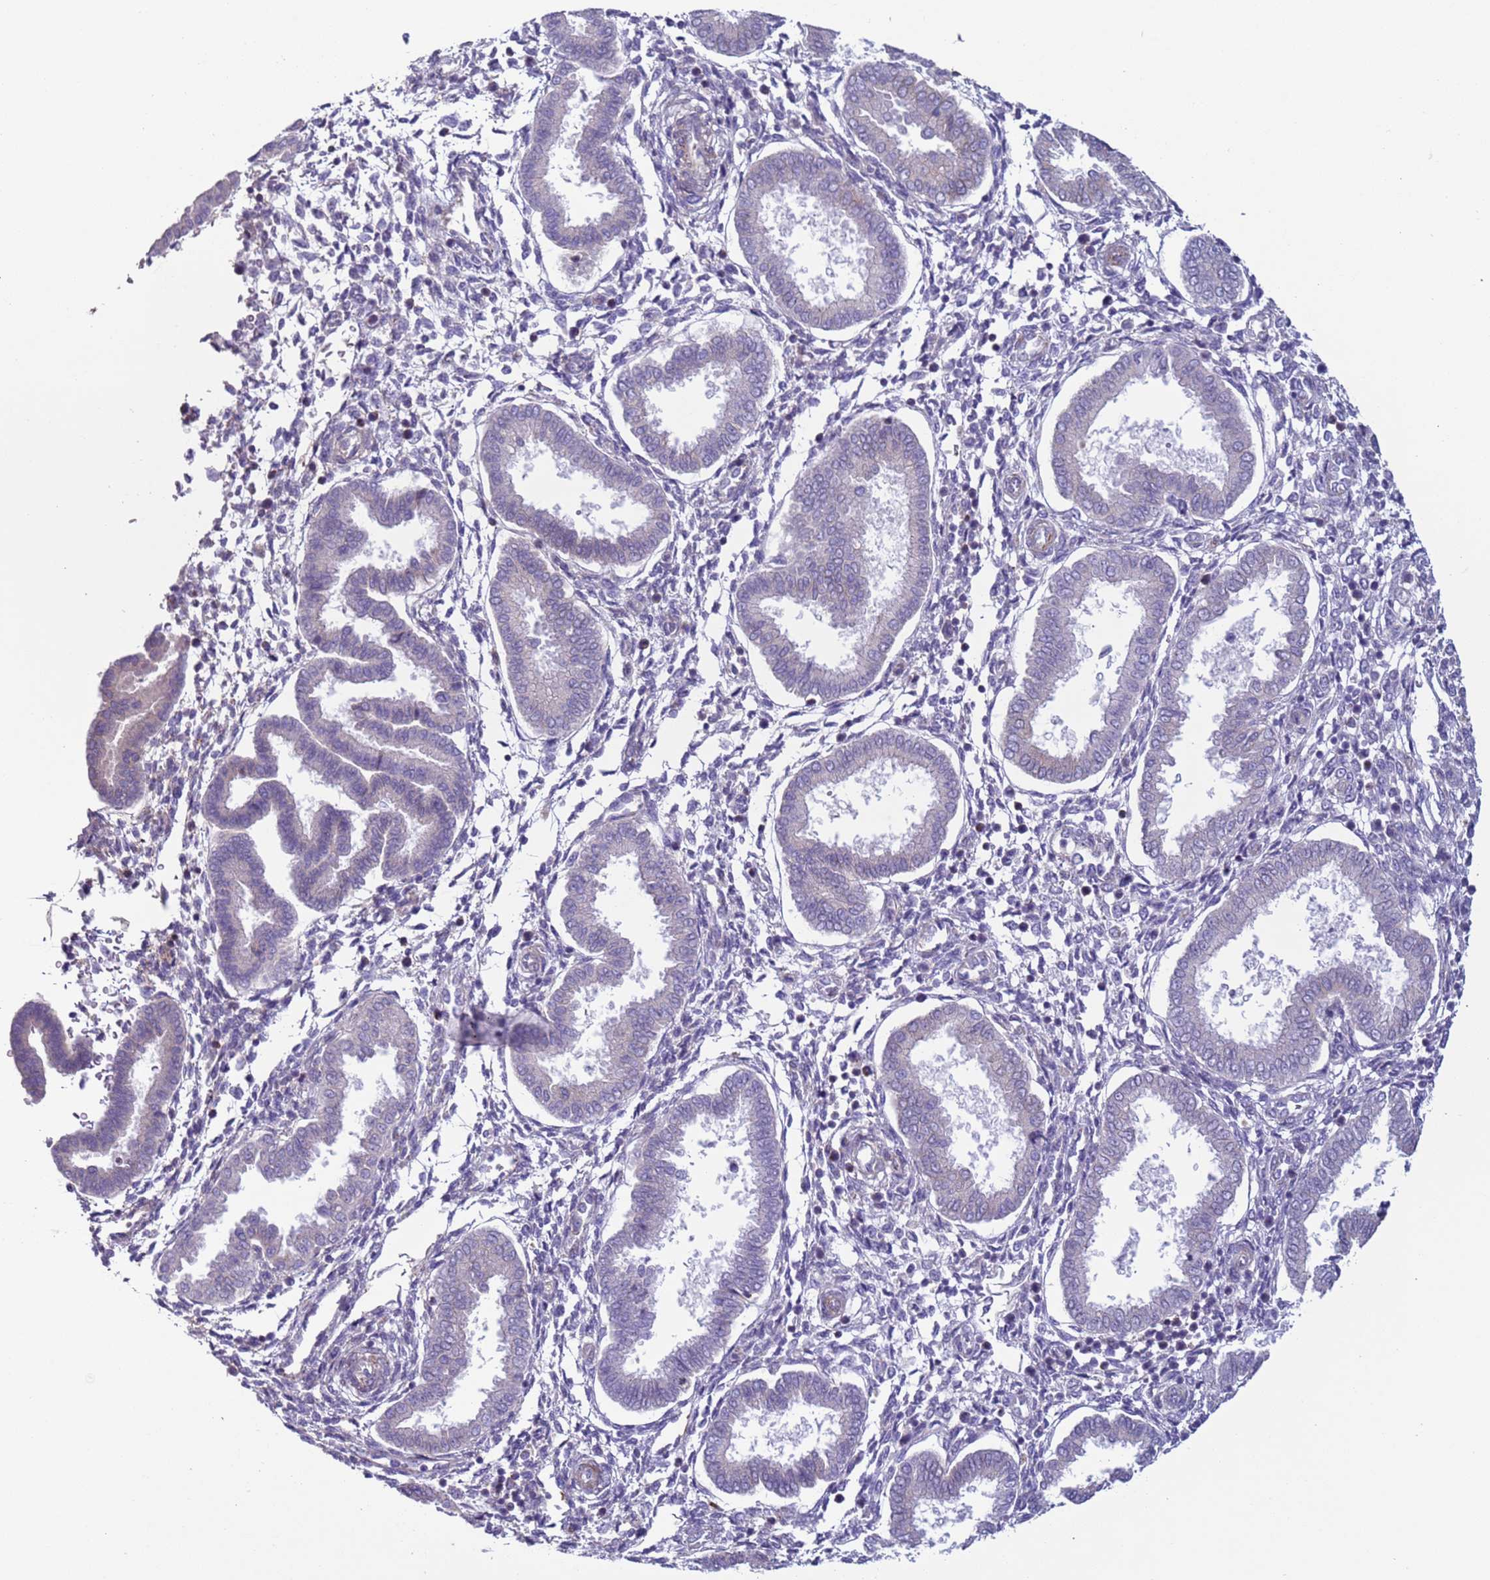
{"staining": {"intensity": "negative", "quantity": "none", "location": "none"}, "tissue": "endometrium", "cell_type": "Cells in endometrial stroma", "image_type": "normal", "snomed": [{"axis": "morphology", "description": "Normal tissue, NOS"}, {"axis": "topography", "description": "Endometrium"}], "caption": "This is a photomicrograph of immunohistochemistry staining of normal endometrium, which shows no positivity in cells in endometrial stroma.", "gene": "HEATR1", "patient": {"sex": "female", "age": 24}}